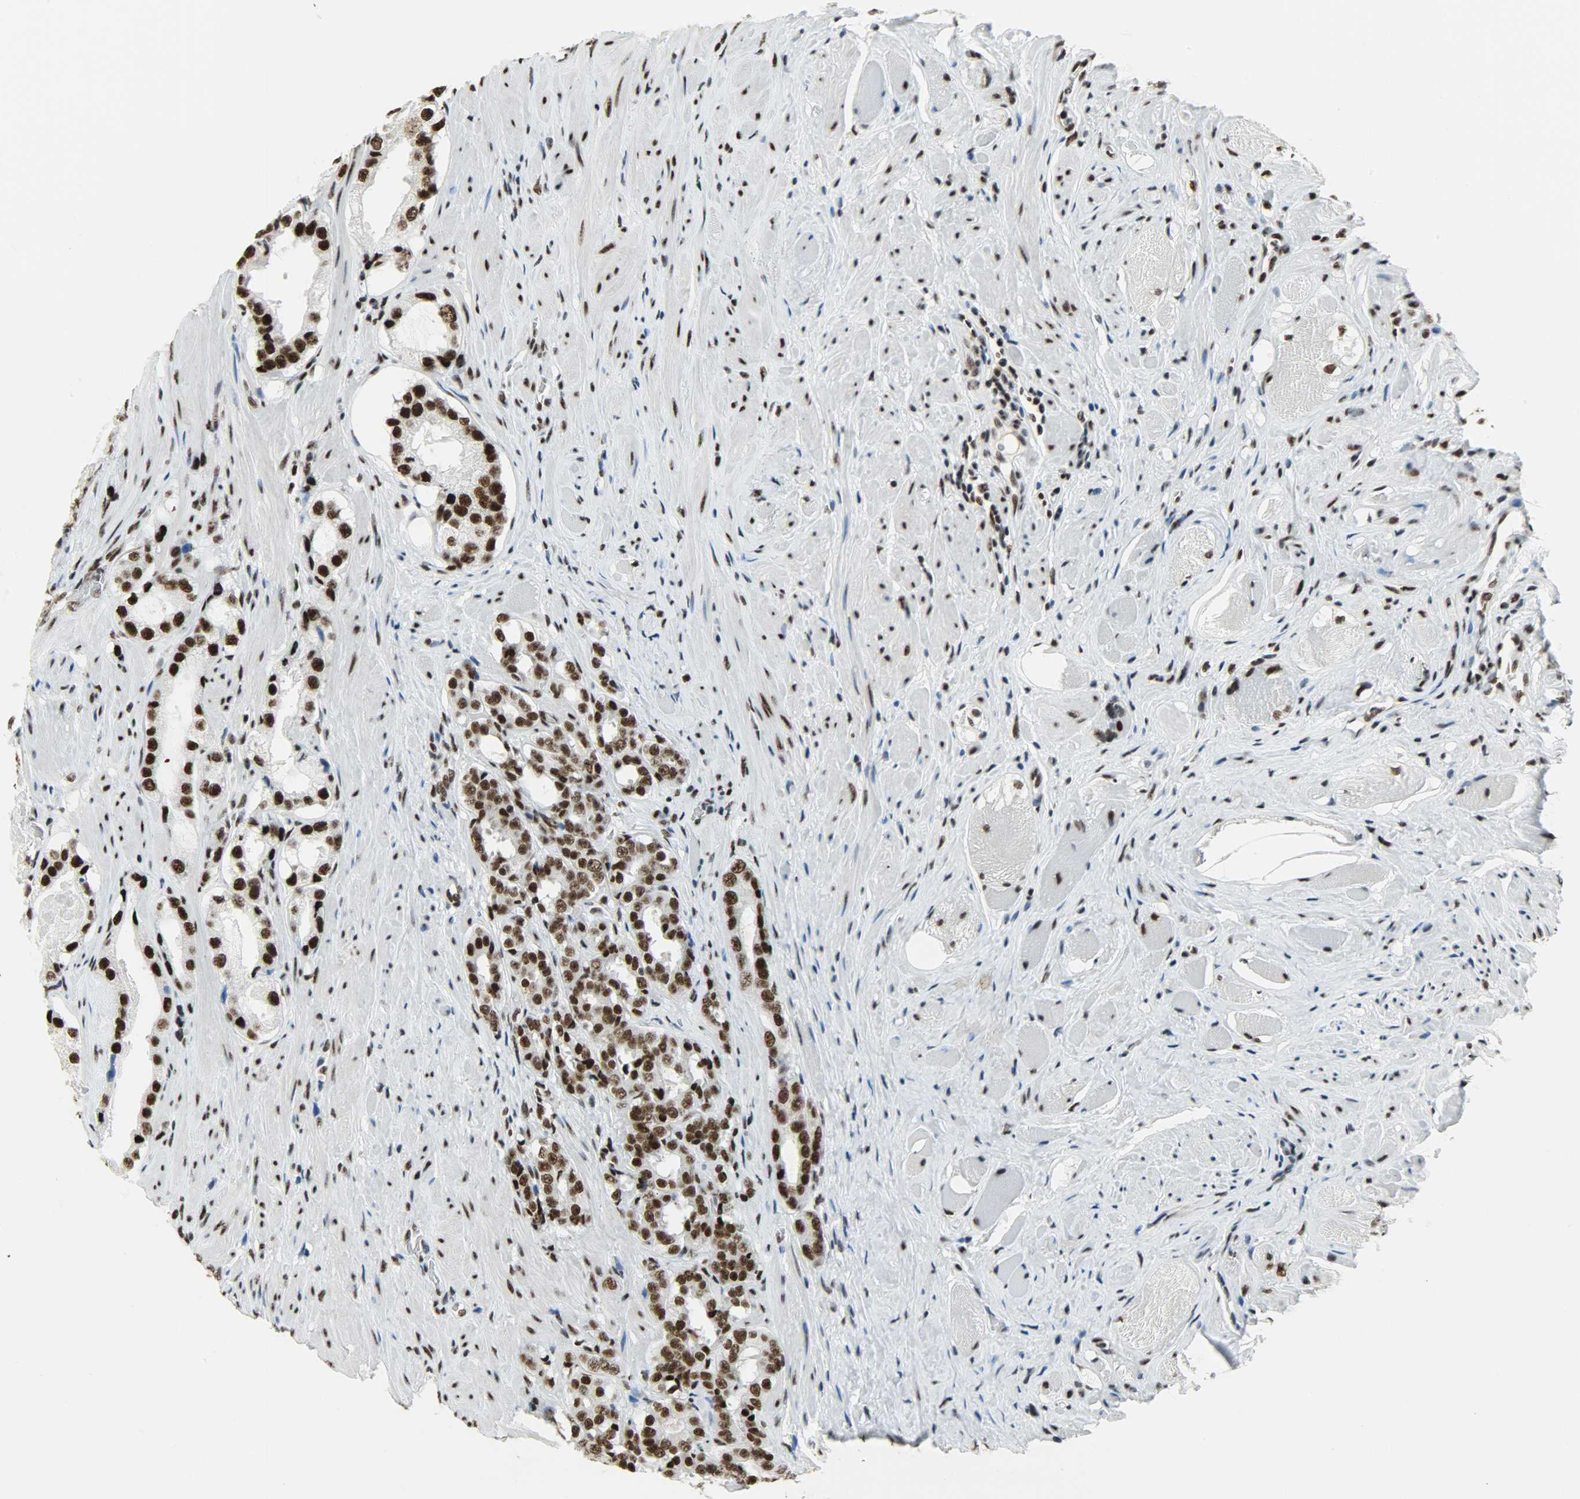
{"staining": {"intensity": "strong", "quantity": ">75%", "location": "nuclear"}, "tissue": "prostate cancer", "cell_type": "Tumor cells", "image_type": "cancer", "snomed": [{"axis": "morphology", "description": "Adenocarcinoma, Medium grade"}, {"axis": "topography", "description": "Prostate"}], "caption": "Human prostate cancer stained with a protein marker reveals strong staining in tumor cells.", "gene": "SNRPA", "patient": {"sex": "male", "age": 60}}